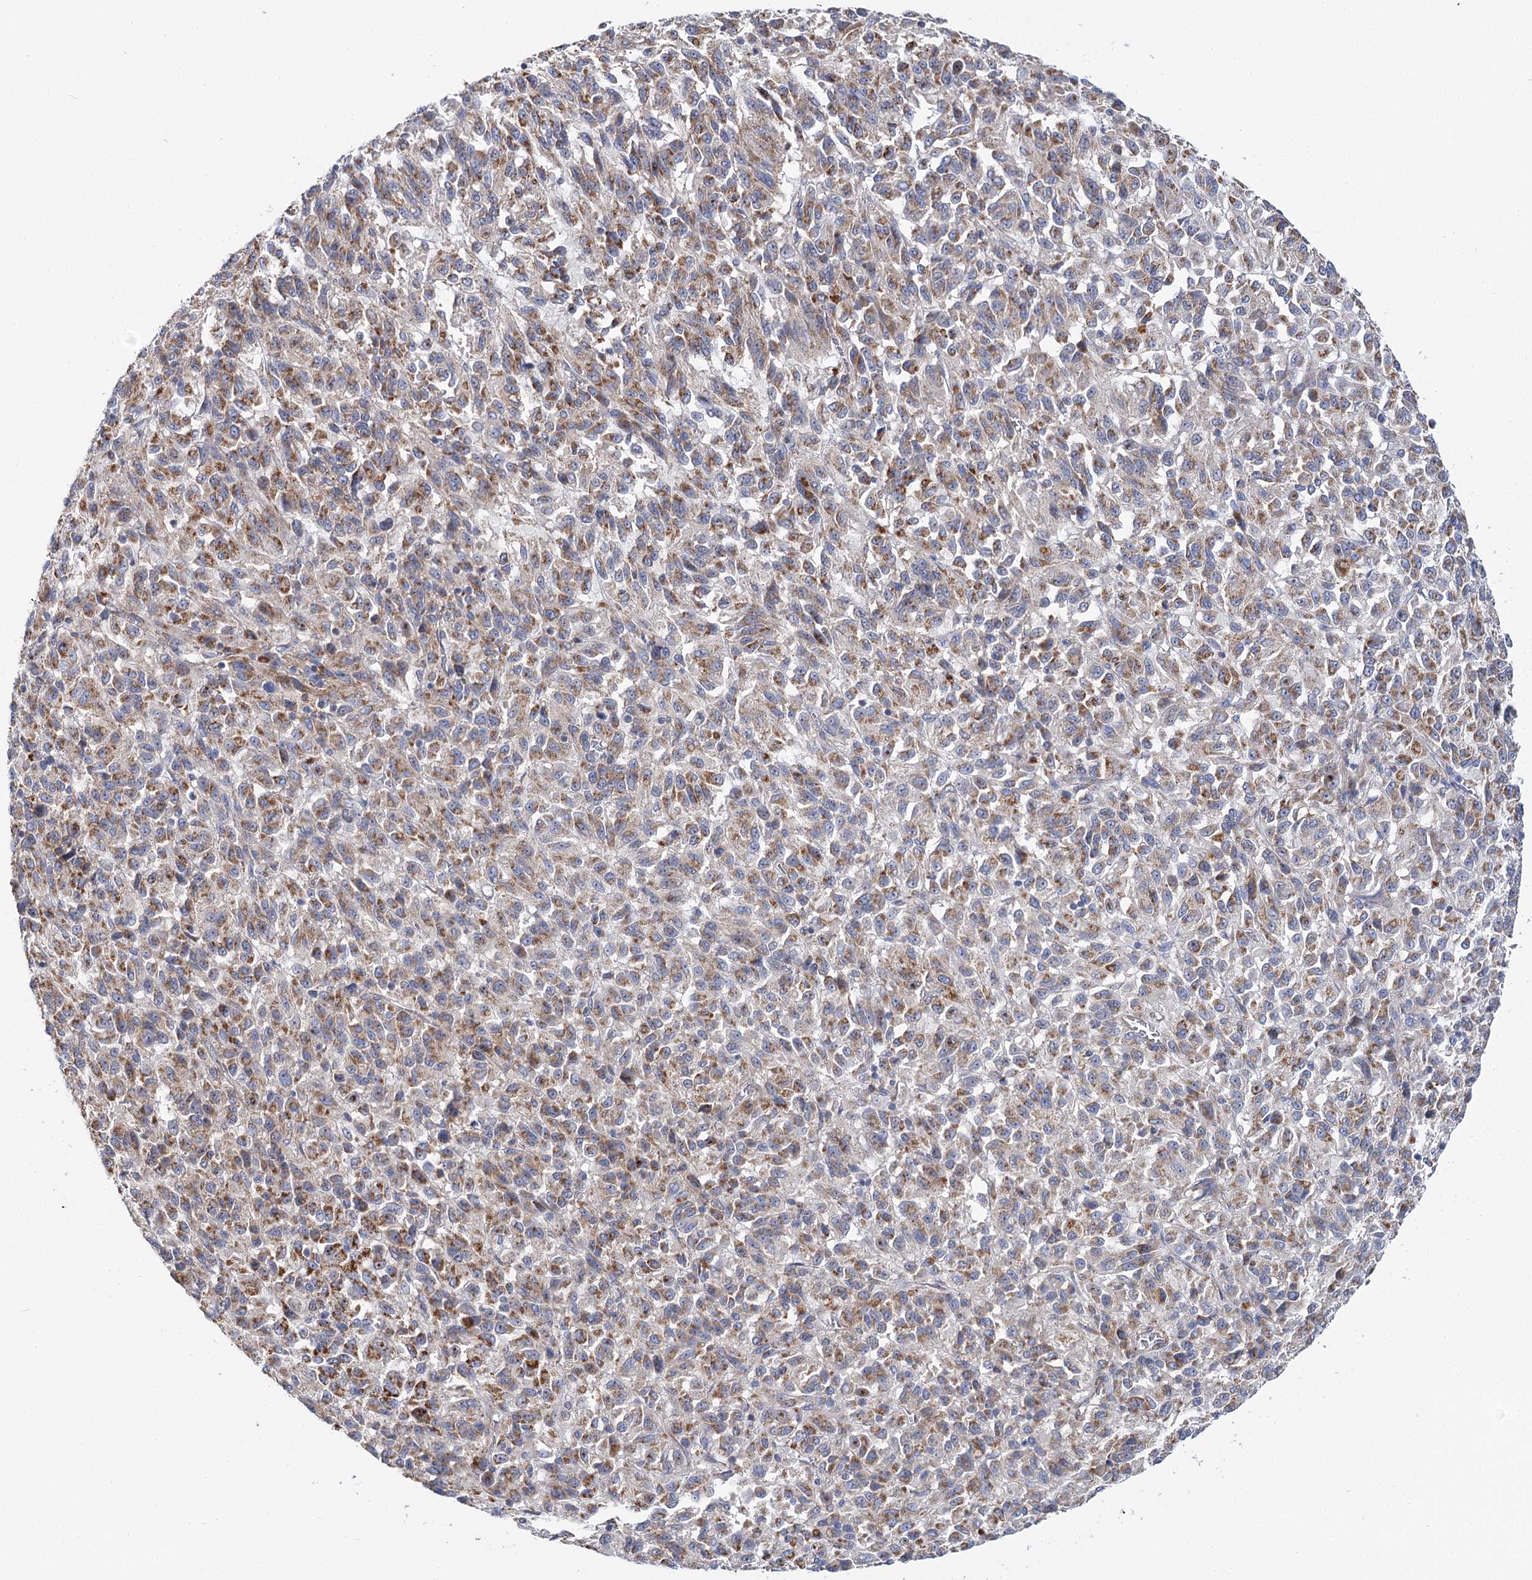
{"staining": {"intensity": "moderate", "quantity": ">75%", "location": "cytoplasmic/membranous"}, "tissue": "melanoma", "cell_type": "Tumor cells", "image_type": "cancer", "snomed": [{"axis": "morphology", "description": "Malignant melanoma, Metastatic site"}, {"axis": "topography", "description": "Lung"}], "caption": "Malignant melanoma (metastatic site) tissue exhibits moderate cytoplasmic/membranous staining in about >75% of tumor cells", "gene": "THUMPD3", "patient": {"sex": "male", "age": 64}}